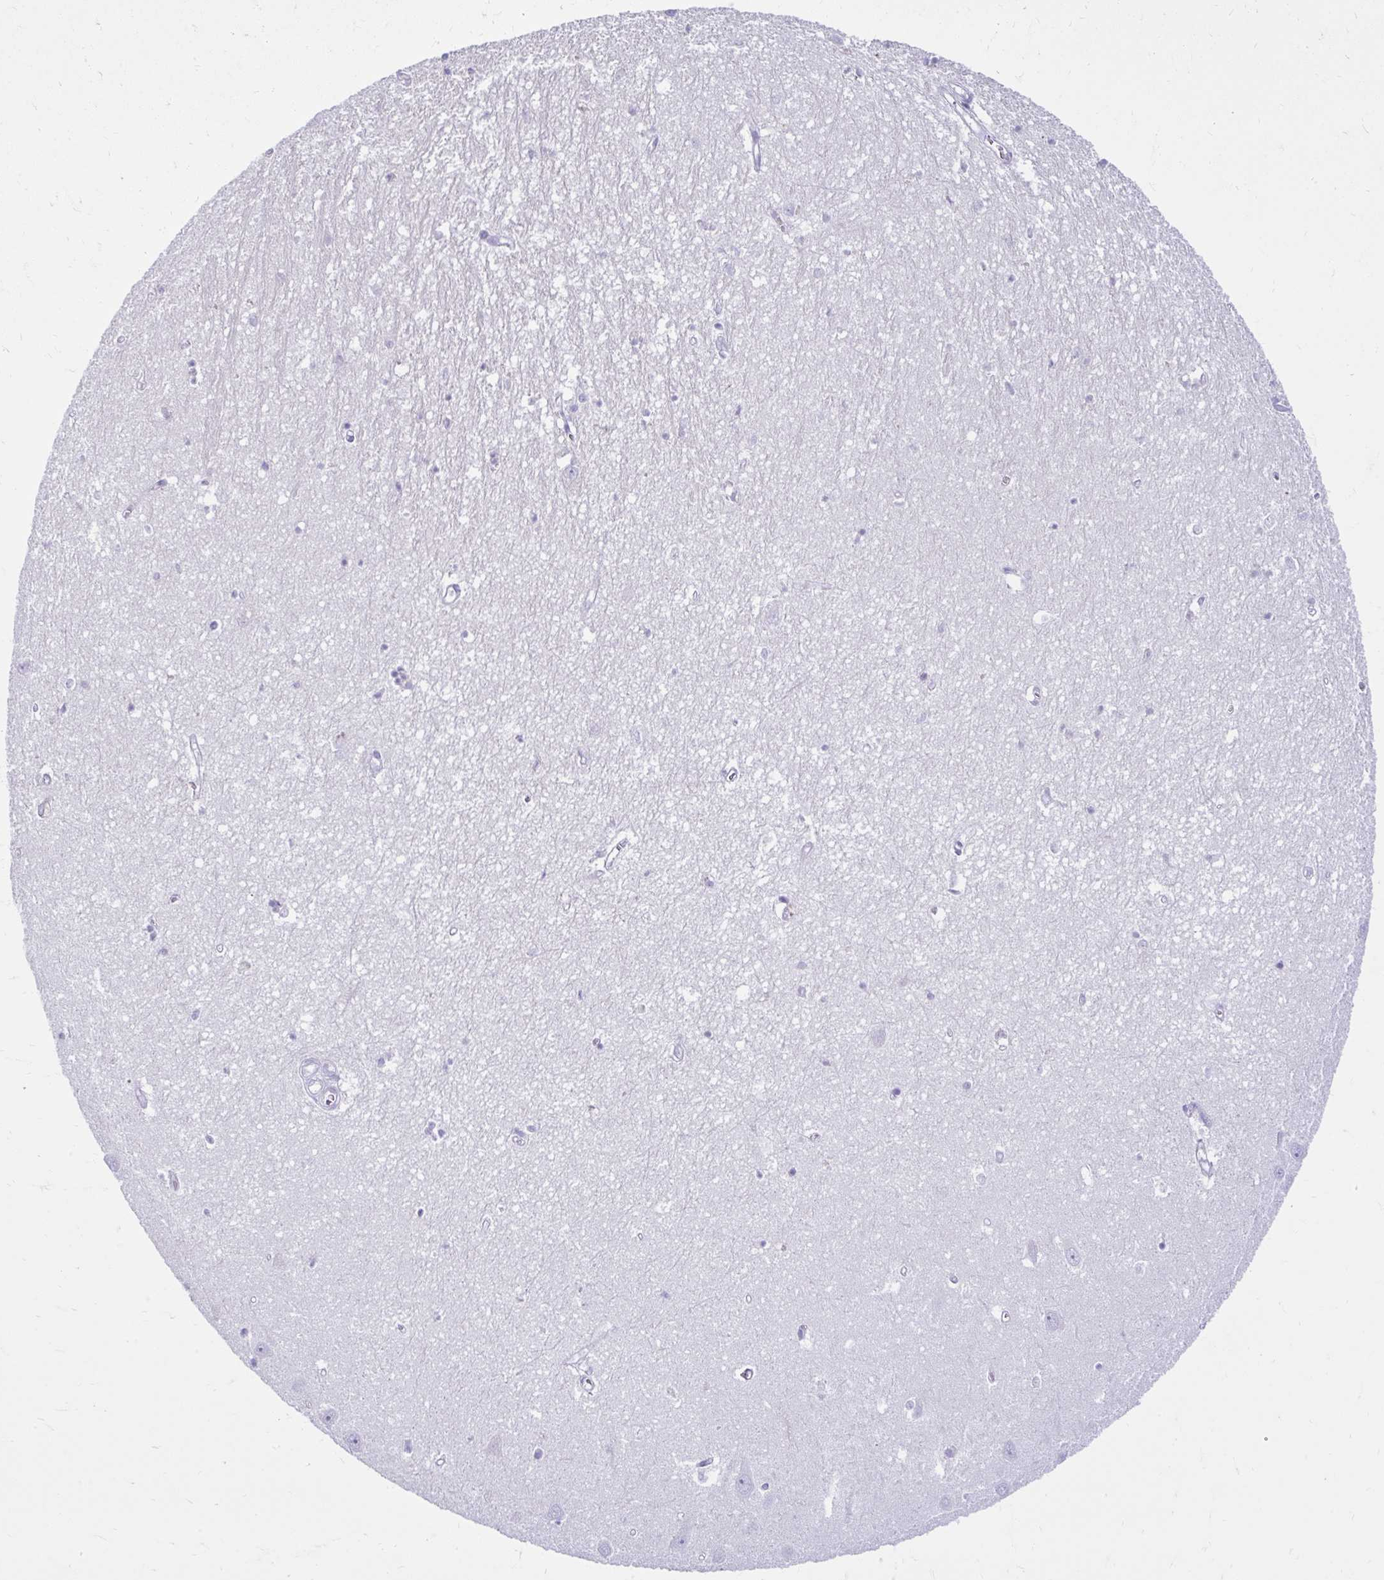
{"staining": {"intensity": "negative", "quantity": "none", "location": "none"}, "tissue": "hippocampus", "cell_type": "Glial cells", "image_type": "normal", "snomed": [{"axis": "morphology", "description": "Normal tissue, NOS"}, {"axis": "topography", "description": "Hippocampus"}], "caption": "High power microscopy histopathology image of an immunohistochemistry (IHC) micrograph of unremarkable hippocampus, revealing no significant staining in glial cells.", "gene": "NHLH2", "patient": {"sex": "female", "age": 64}}